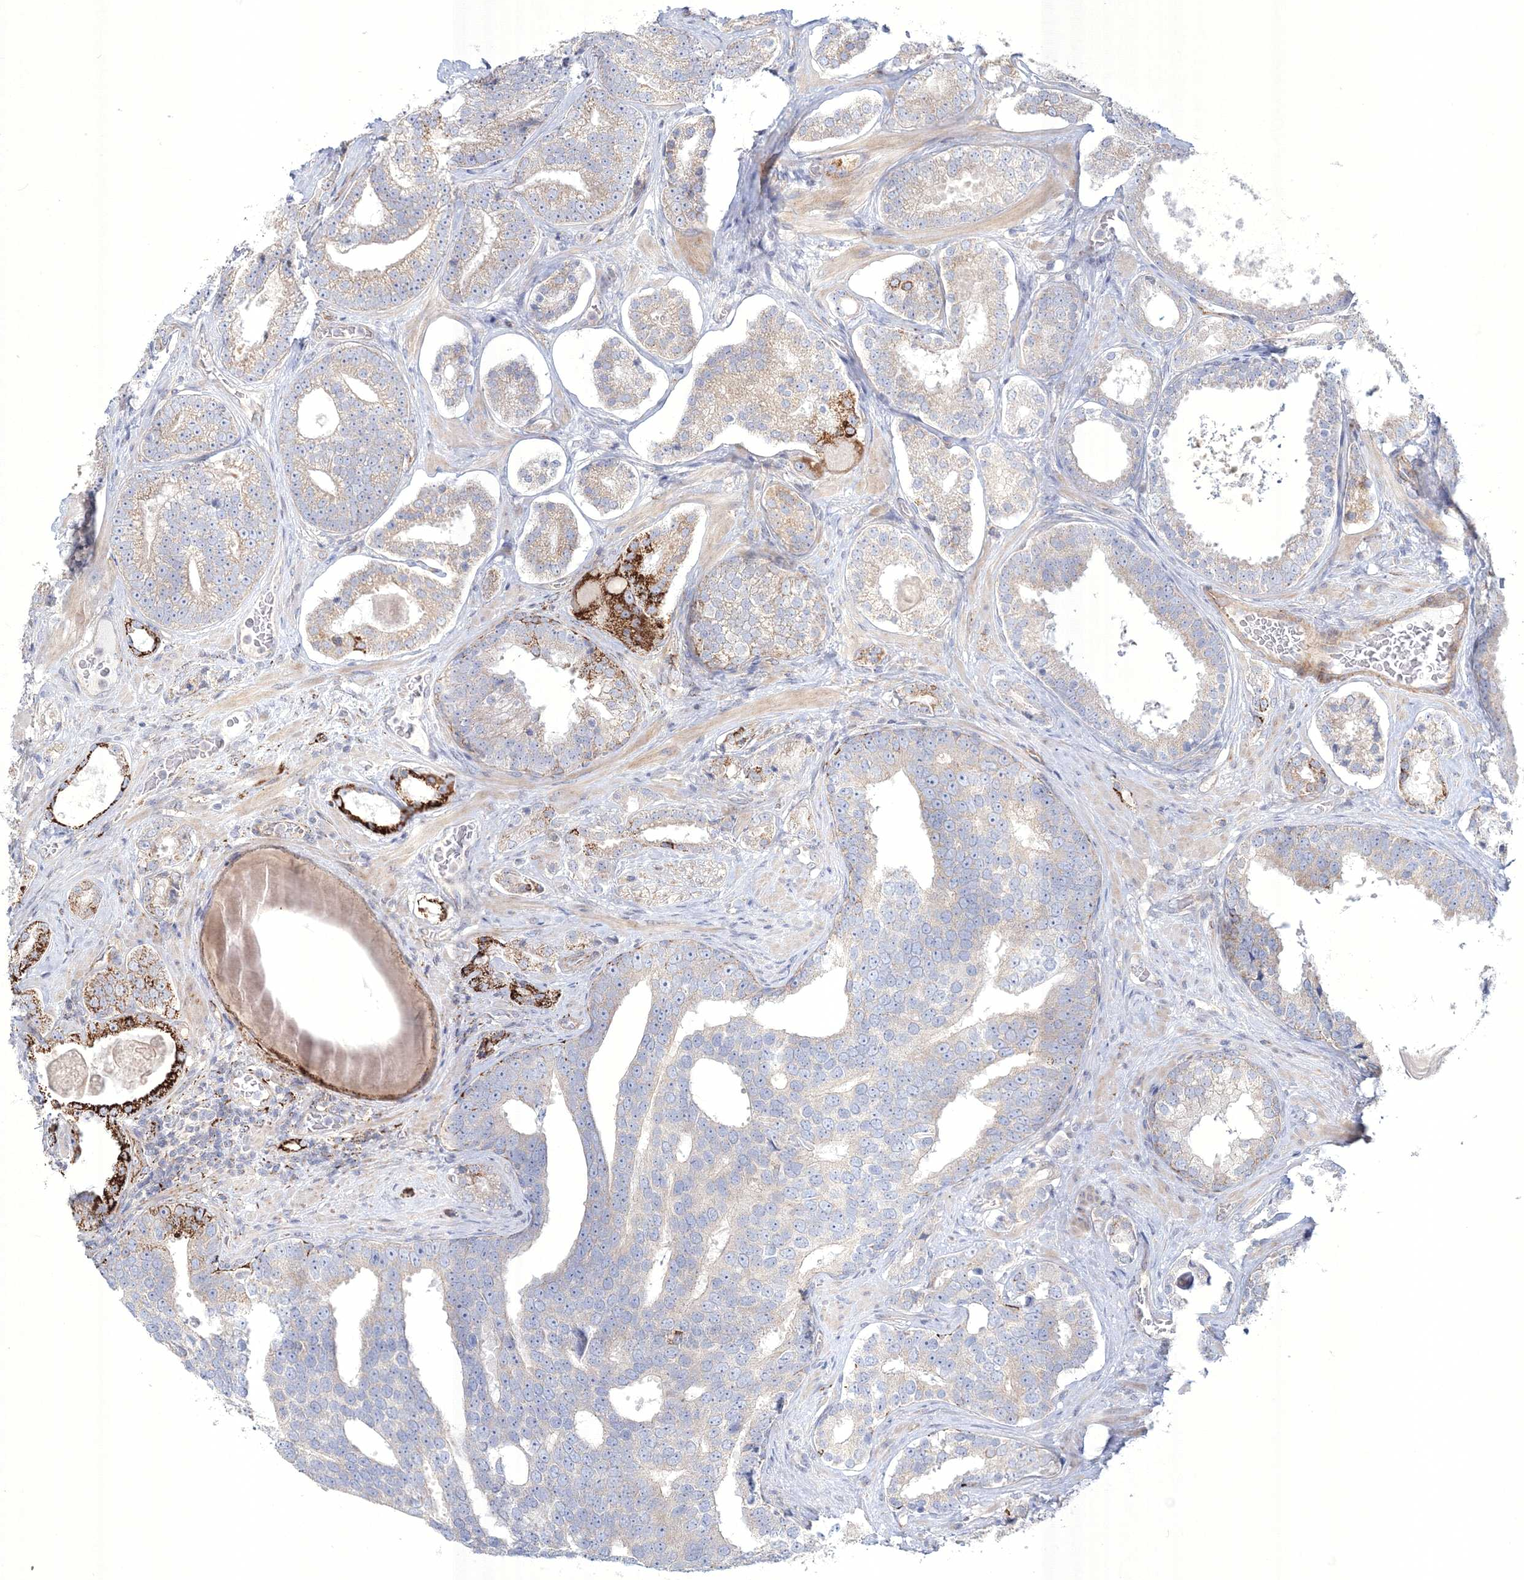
{"staining": {"intensity": "strong", "quantity": "<25%", "location": "cytoplasmic/membranous"}, "tissue": "prostate cancer", "cell_type": "Tumor cells", "image_type": "cancer", "snomed": [{"axis": "morphology", "description": "Adenocarcinoma, High grade"}, {"axis": "topography", "description": "Prostate"}], "caption": "Tumor cells show medium levels of strong cytoplasmic/membranous expression in approximately <25% of cells in prostate cancer.", "gene": "WDR49", "patient": {"sex": "male", "age": 60}}